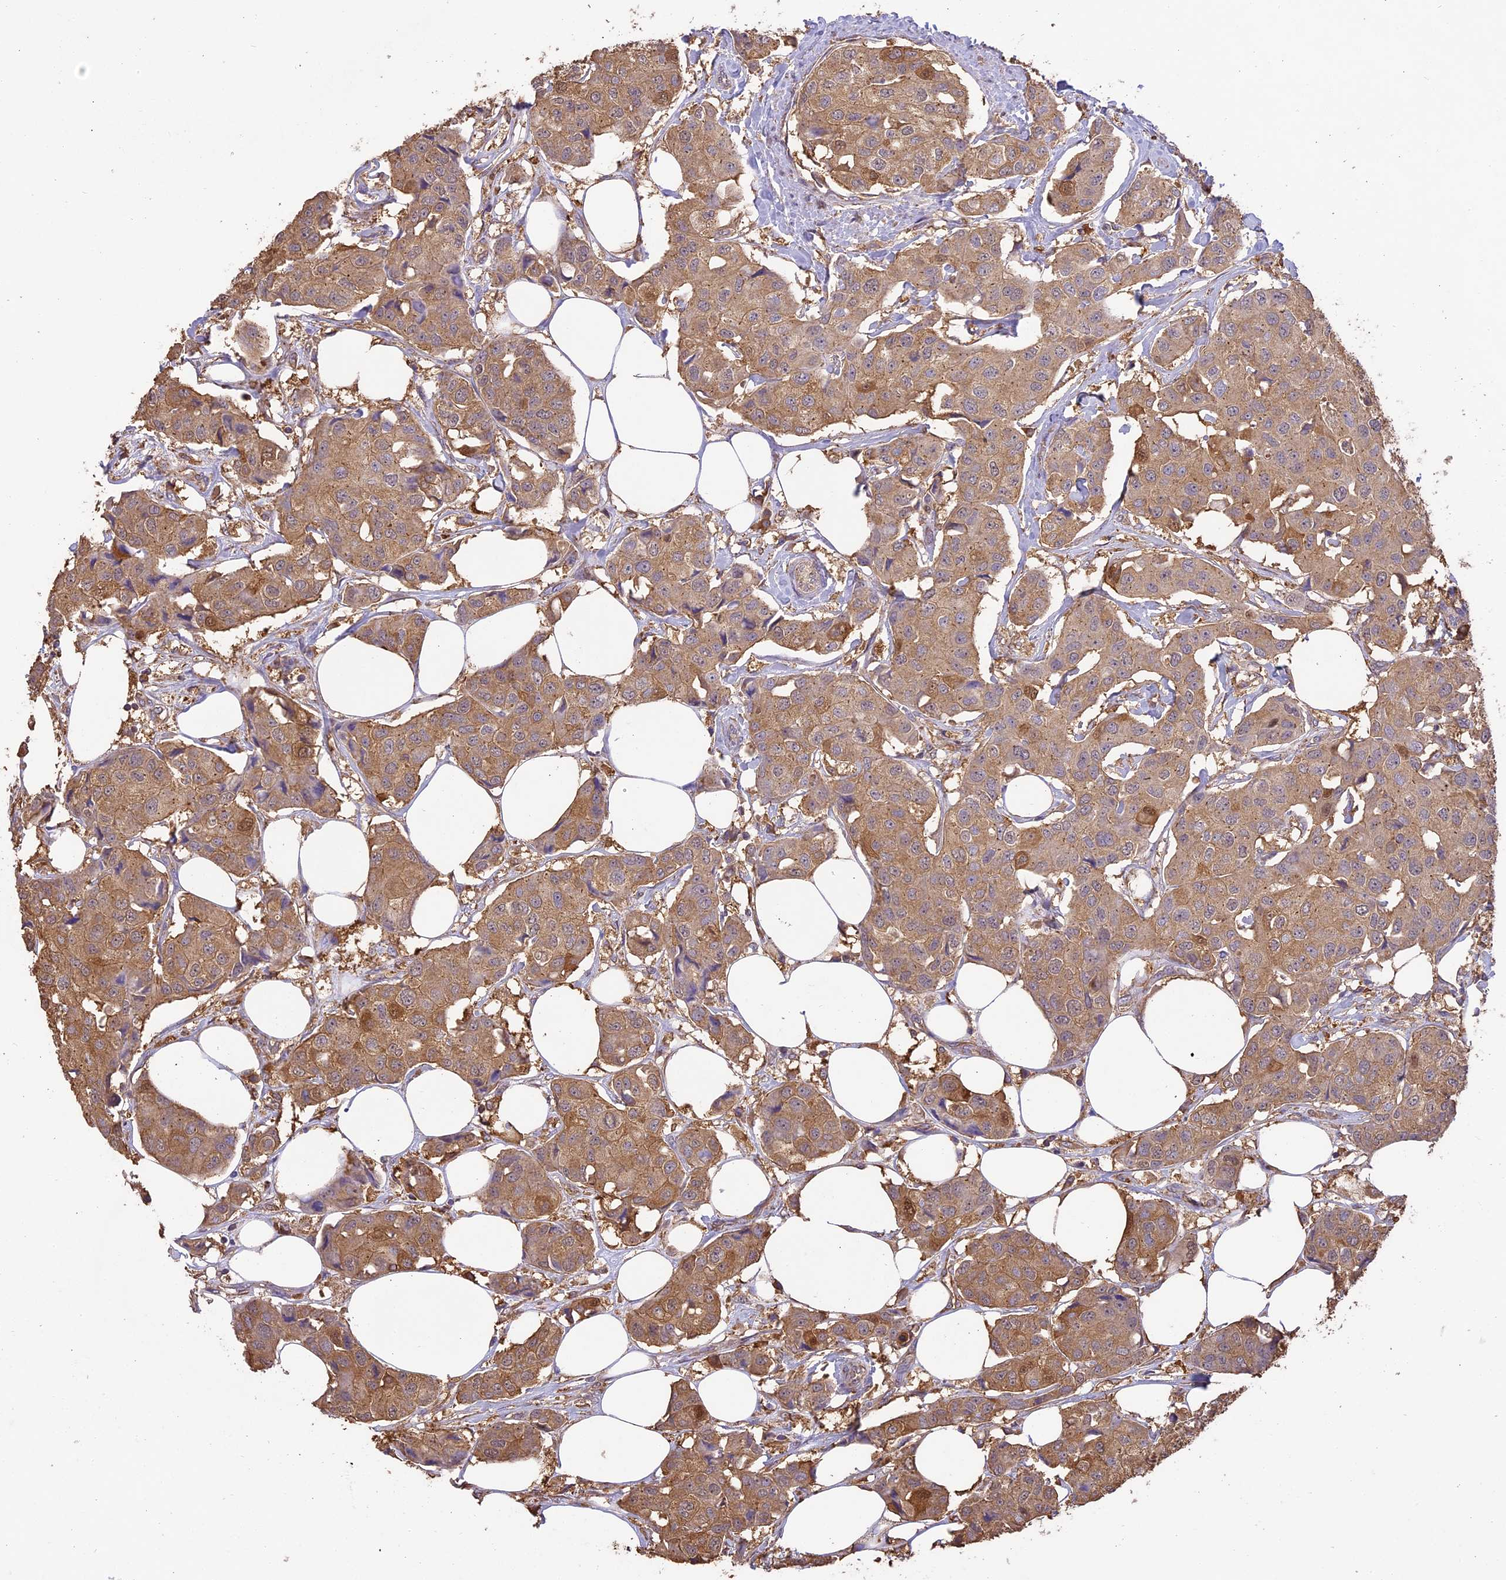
{"staining": {"intensity": "moderate", "quantity": ">75%", "location": "cytoplasmic/membranous"}, "tissue": "breast cancer", "cell_type": "Tumor cells", "image_type": "cancer", "snomed": [{"axis": "morphology", "description": "Duct carcinoma"}, {"axis": "topography", "description": "Breast"}], "caption": "Breast cancer tissue exhibits moderate cytoplasmic/membranous staining in about >75% of tumor cells, visualized by immunohistochemistry.", "gene": "ARHGAP19", "patient": {"sex": "female", "age": 80}}